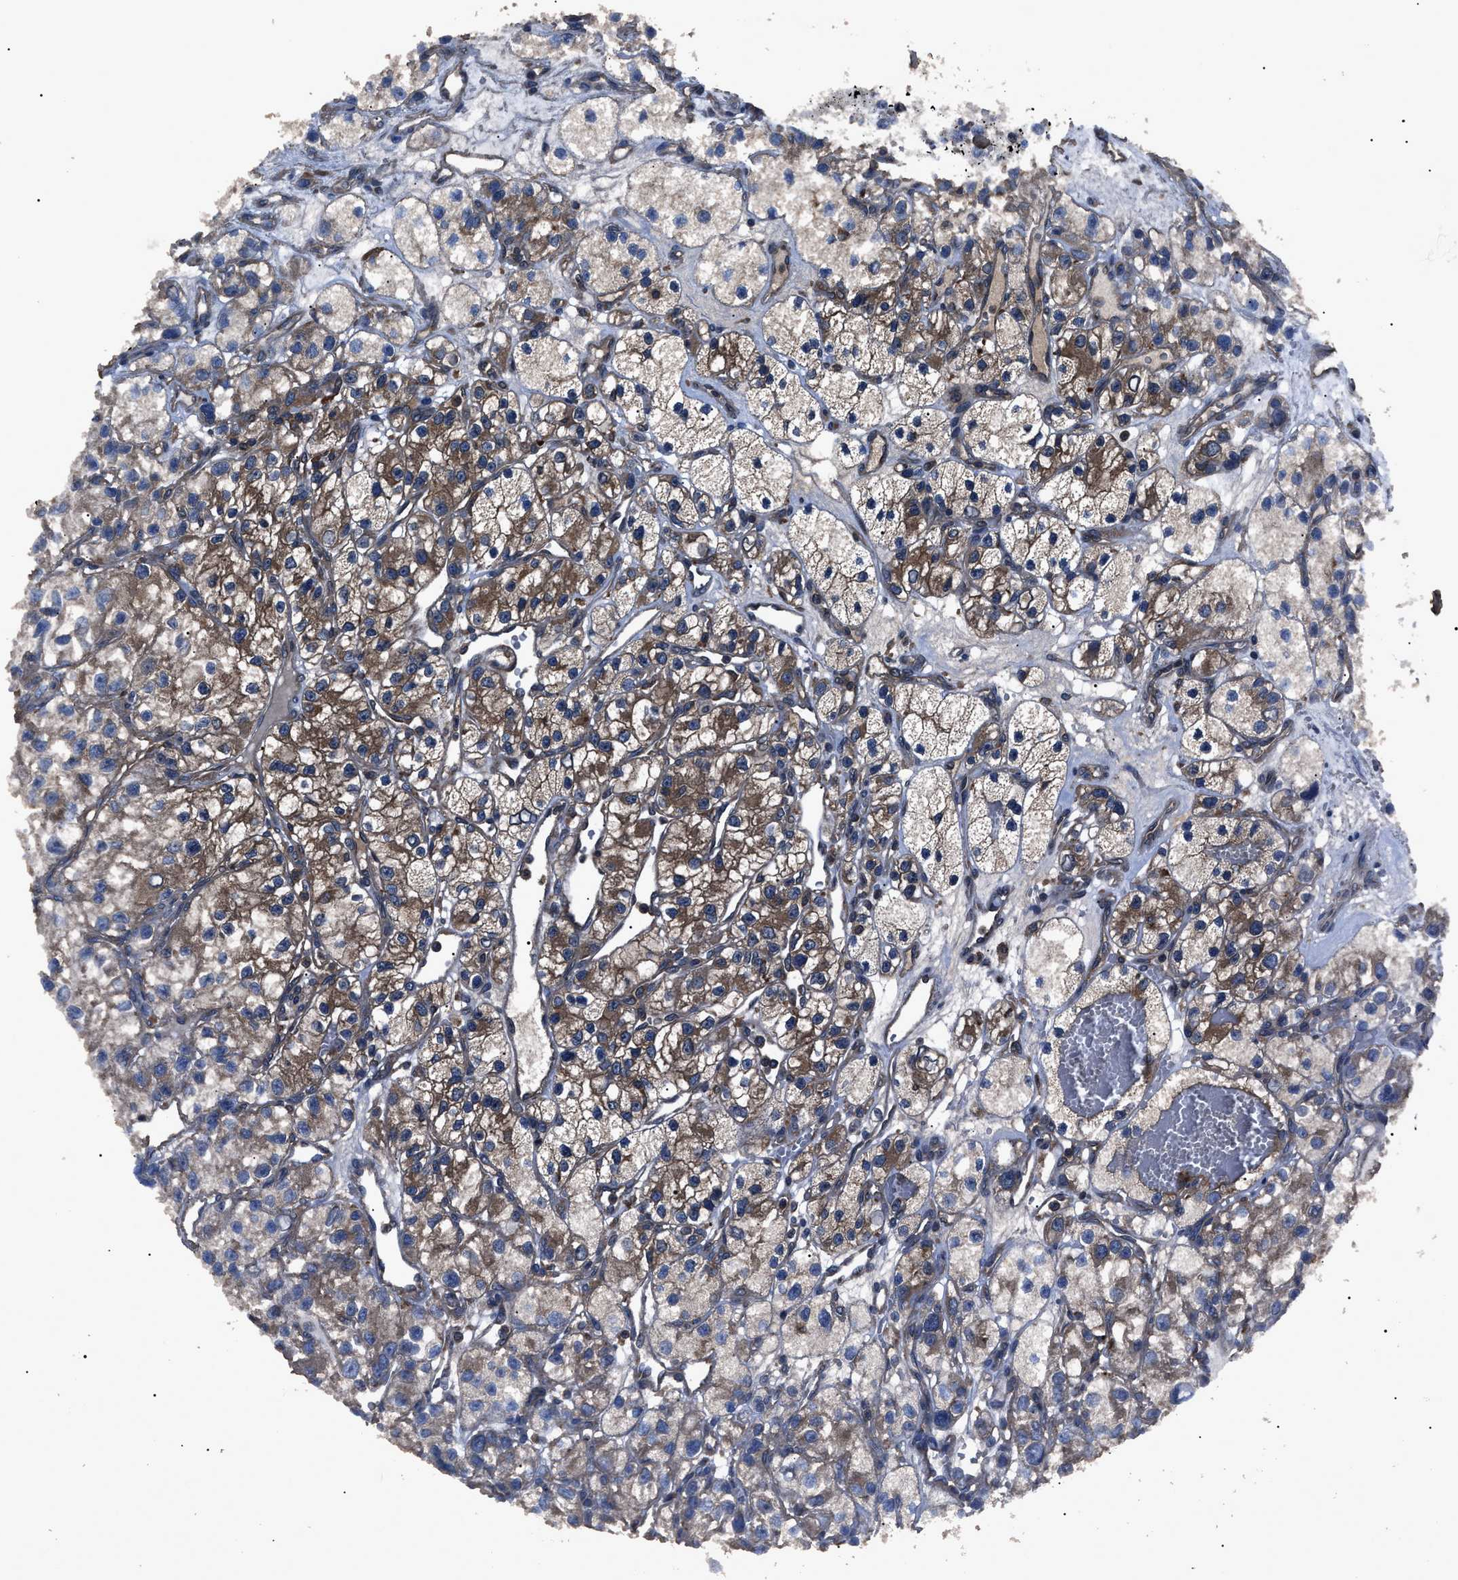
{"staining": {"intensity": "moderate", "quantity": "25%-75%", "location": "cytoplasmic/membranous"}, "tissue": "renal cancer", "cell_type": "Tumor cells", "image_type": "cancer", "snomed": [{"axis": "morphology", "description": "Adenocarcinoma, NOS"}, {"axis": "topography", "description": "Kidney"}], "caption": "This histopathology image displays renal adenocarcinoma stained with IHC to label a protein in brown. The cytoplasmic/membranous of tumor cells show moderate positivity for the protein. Nuclei are counter-stained blue.", "gene": "RNF216", "patient": {"sex": "female", "age": 57}}